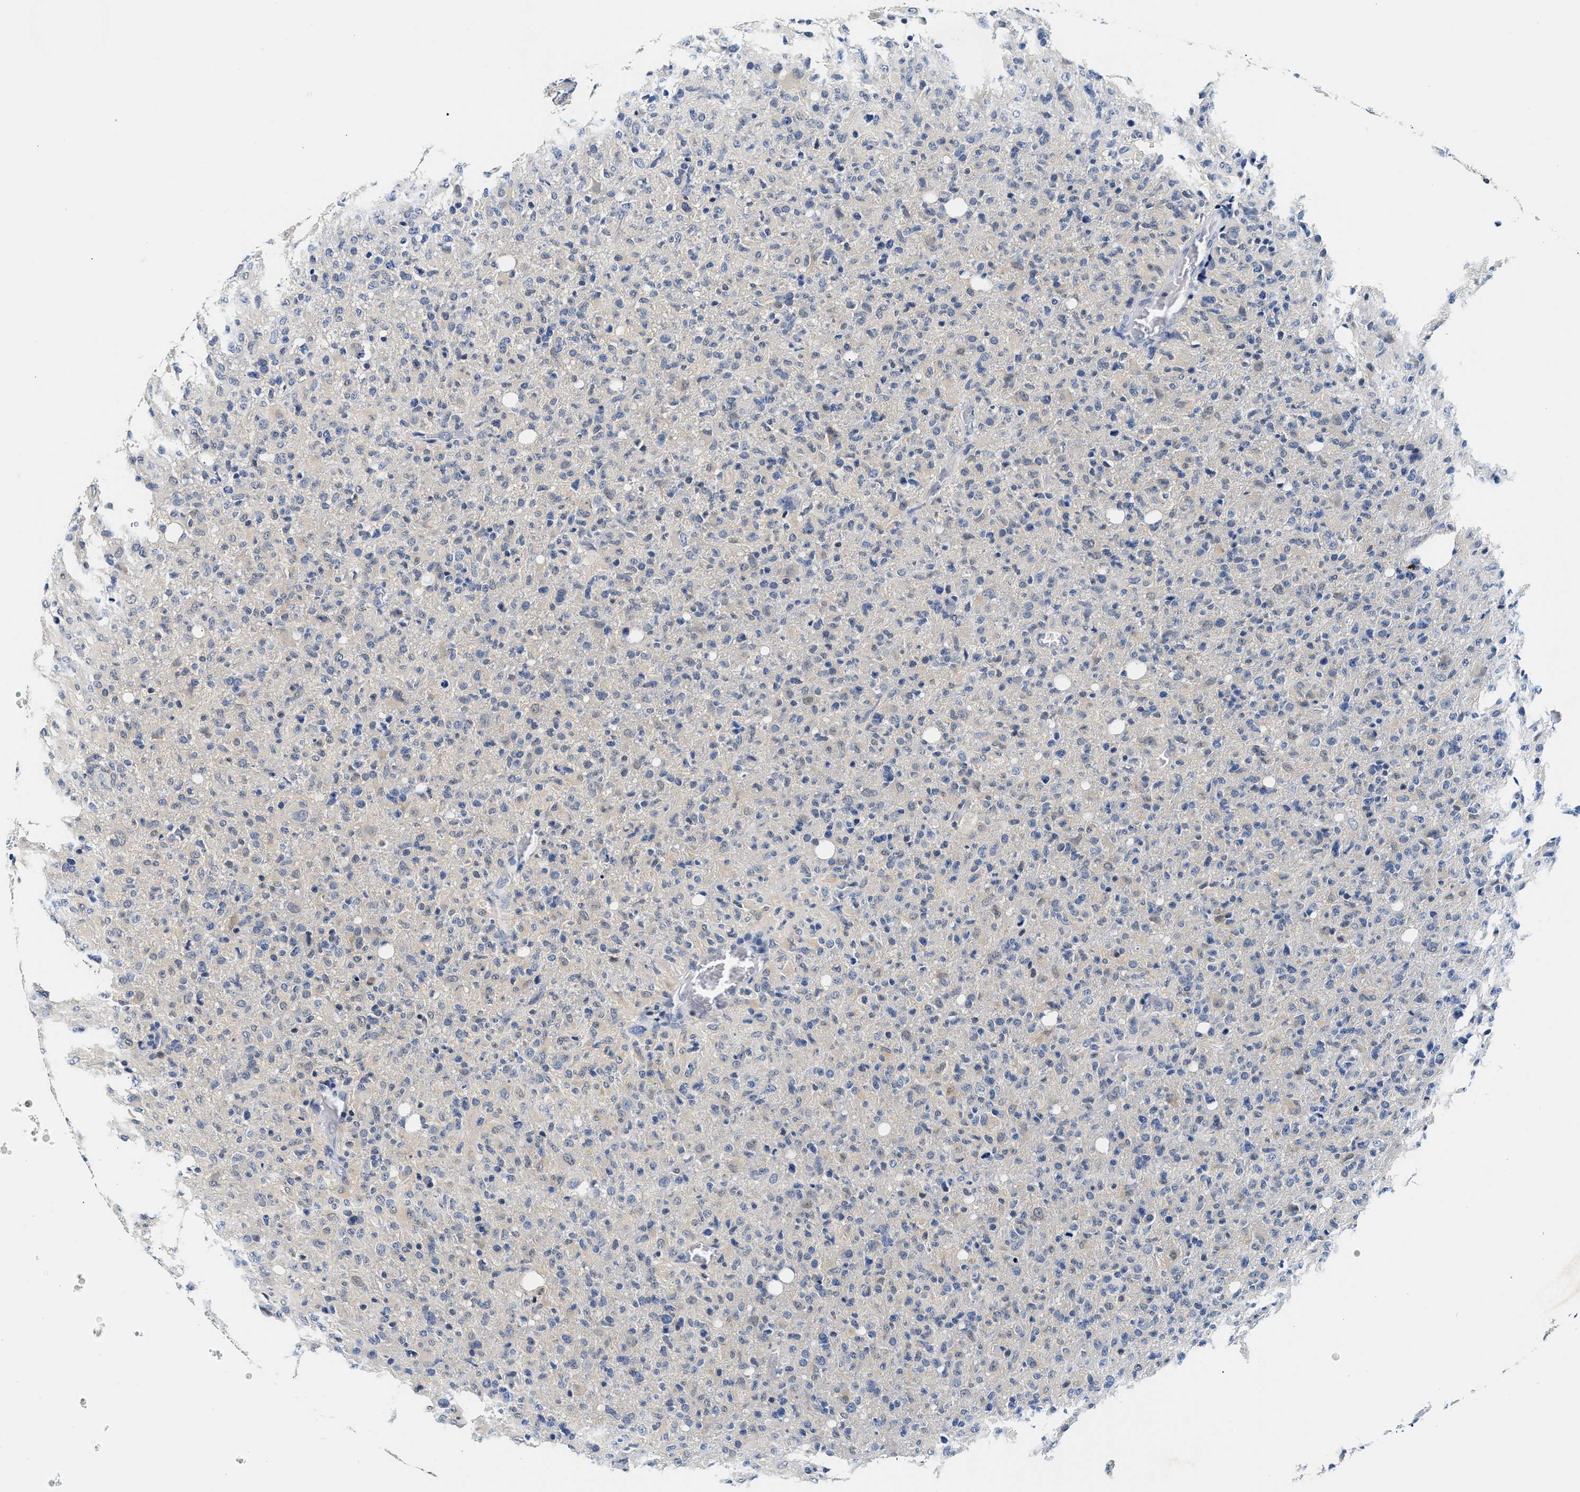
{"staining": {"intensity": "negative", "quantity": "none", "location": "none"}, "tissue": "glioma", "cell_type": "Tumor cells", "image_type": "cancer", "snomed": [{"axis": "morphology", "description": "Glioma, malignant, High grade"}, {"axis": "topography", "description": "Brain"}], "caption": "Glioma stained for a protein using immunohistochemistry exhibits no expression tumor cells.", "gene": "UCHL3", "patient": {"sex": "female", "age": 57}}